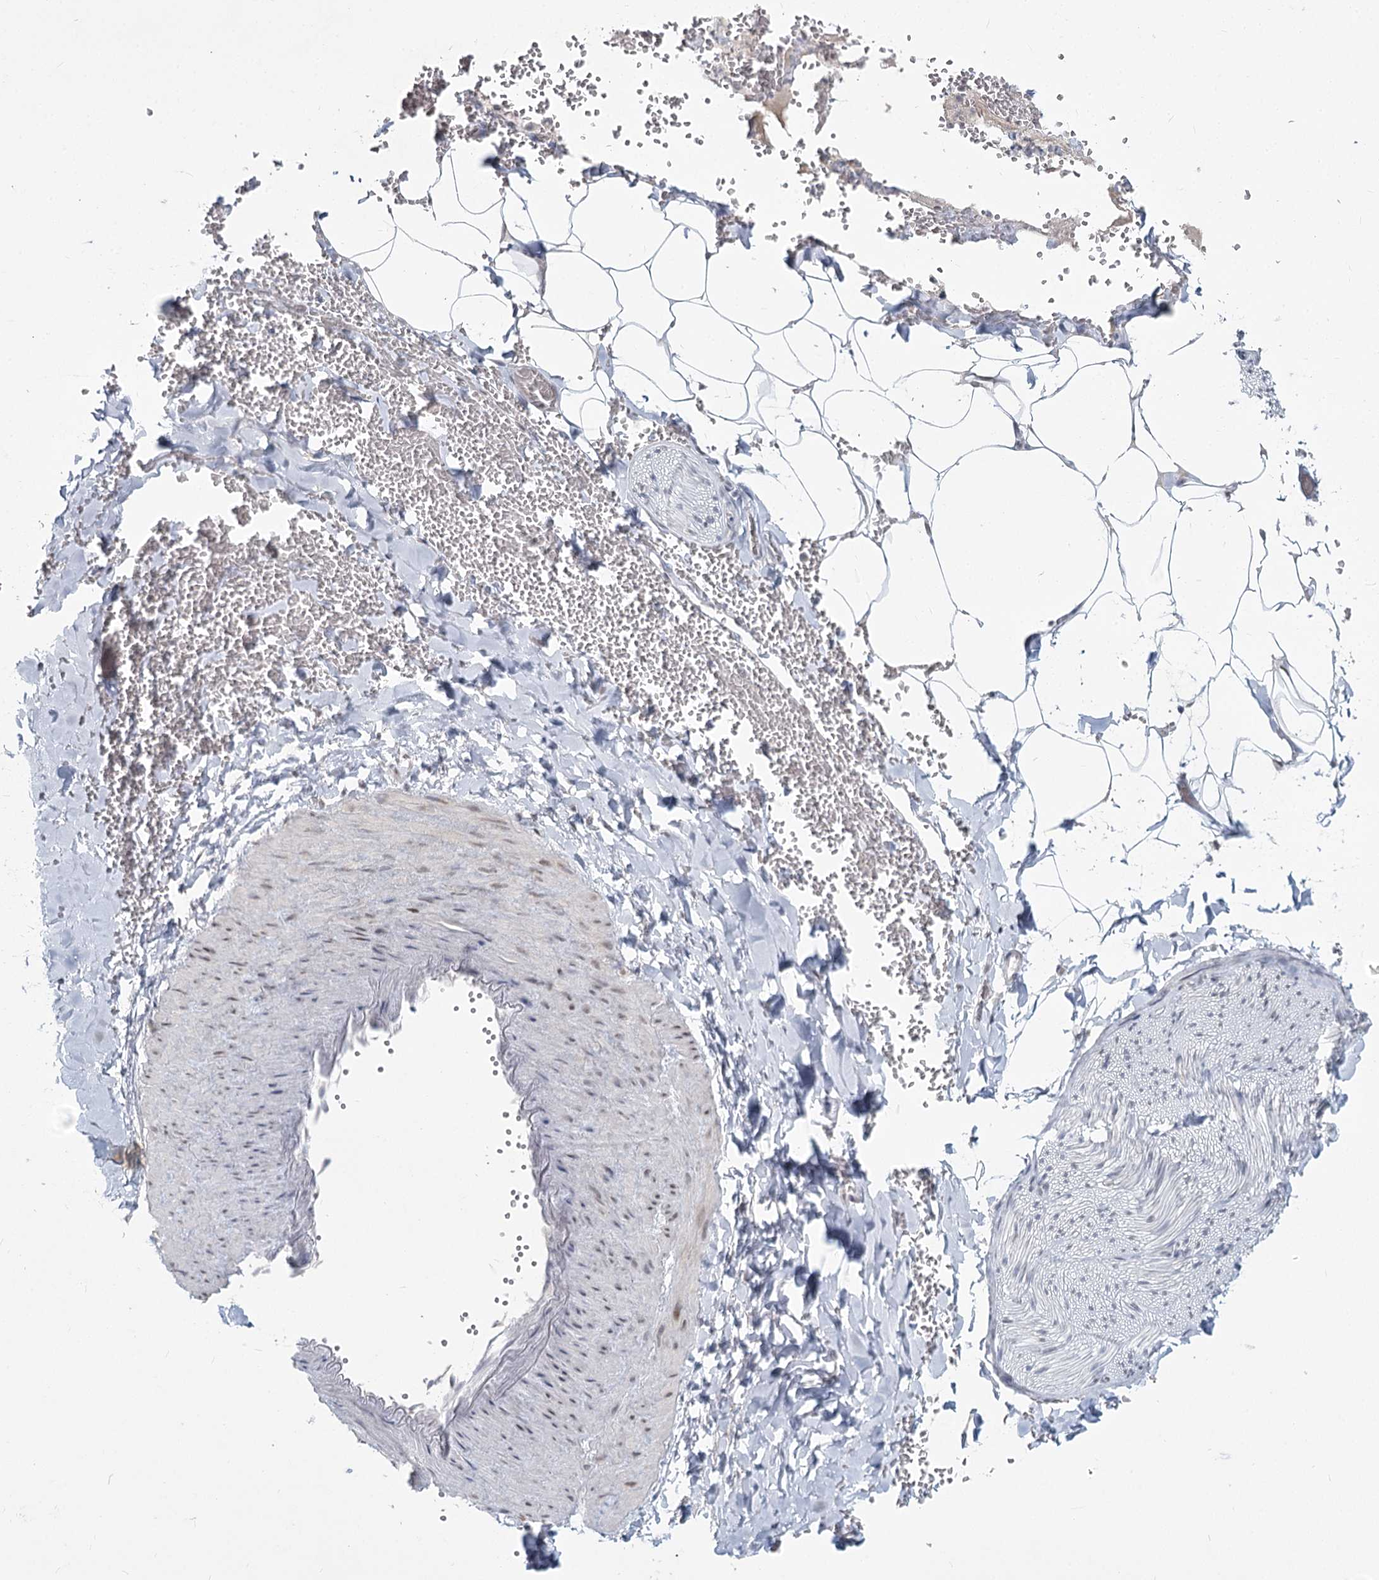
{"staining": {"intensity": "negative", "quantity": "none", "location": "none"}, "tissue": "adipose tissue", "cell_type": "Adipocytes", "image_type": "normal", "snomed": [{"axis": "morphology", "description": "Normal tissue, NOS"}, {"axis": "topography", "description": "Gallbladder"}, {"axis": "topography", "description": "Peripheral nerve tissue"}], "caption": "The histopathology image demonstrates no staining of adipocytes in normal adipose tissue.", "gene": "LY6G5C", "patient": {"sex": "male", "age": 38}}